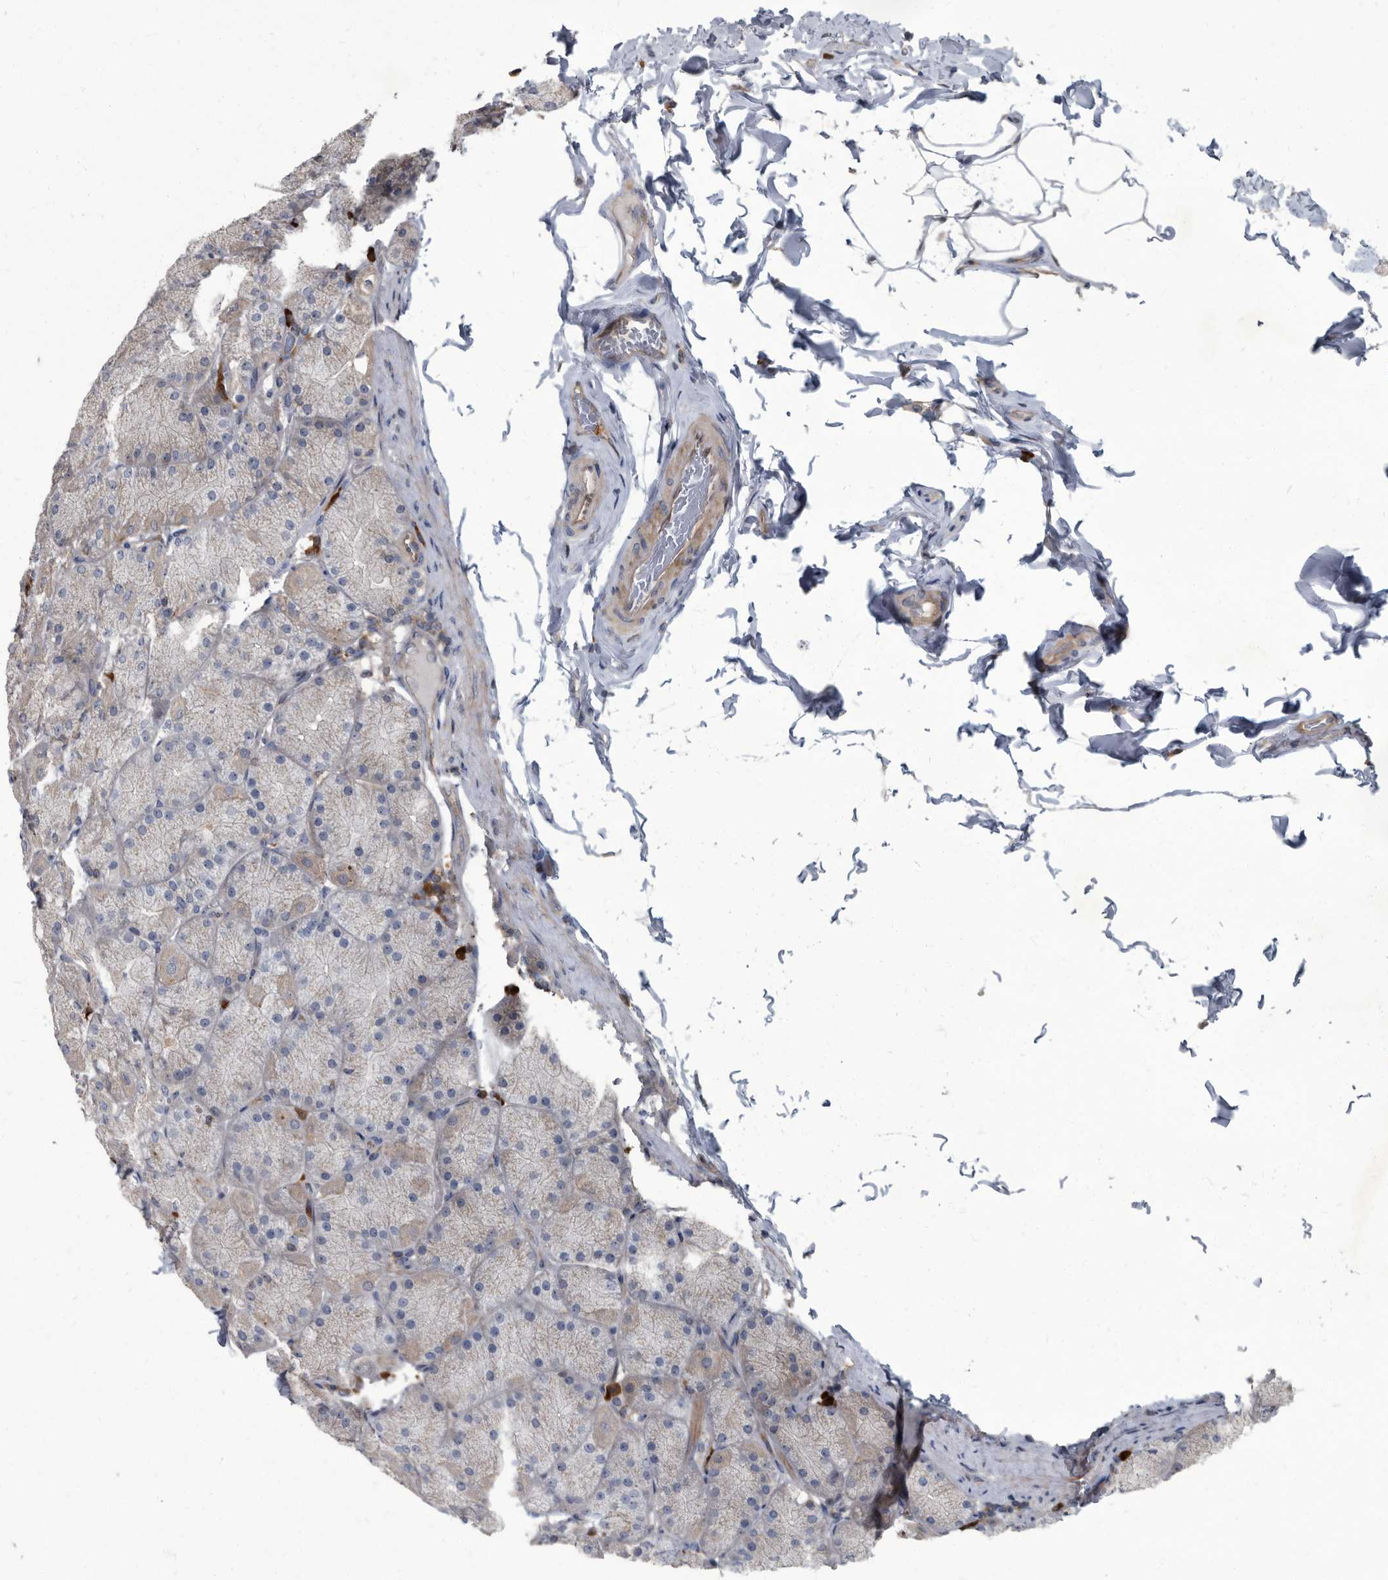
{"staining": {"intensity": "moderate", "quantity": "25%-75%", "location": "cytoplasmic/membranous"}, "tissue": "stomach", "cell_type": "Glandular cells", "image_type": "normal", "snomed": [{"axis": "morphology", "description": "Normal tissue, NOS"}, {"axis": "topography", "description": "Stomach, upper"}], "caption": "An immunohistochemistry micrograph of unremarkable tissue is shown. Protein staining in brown highlights moderate cytoplasmic/membranous positivity in stomach within glandular cells.", "gene": "CDV3", "patient": {"sex": "female", "age": 56}}